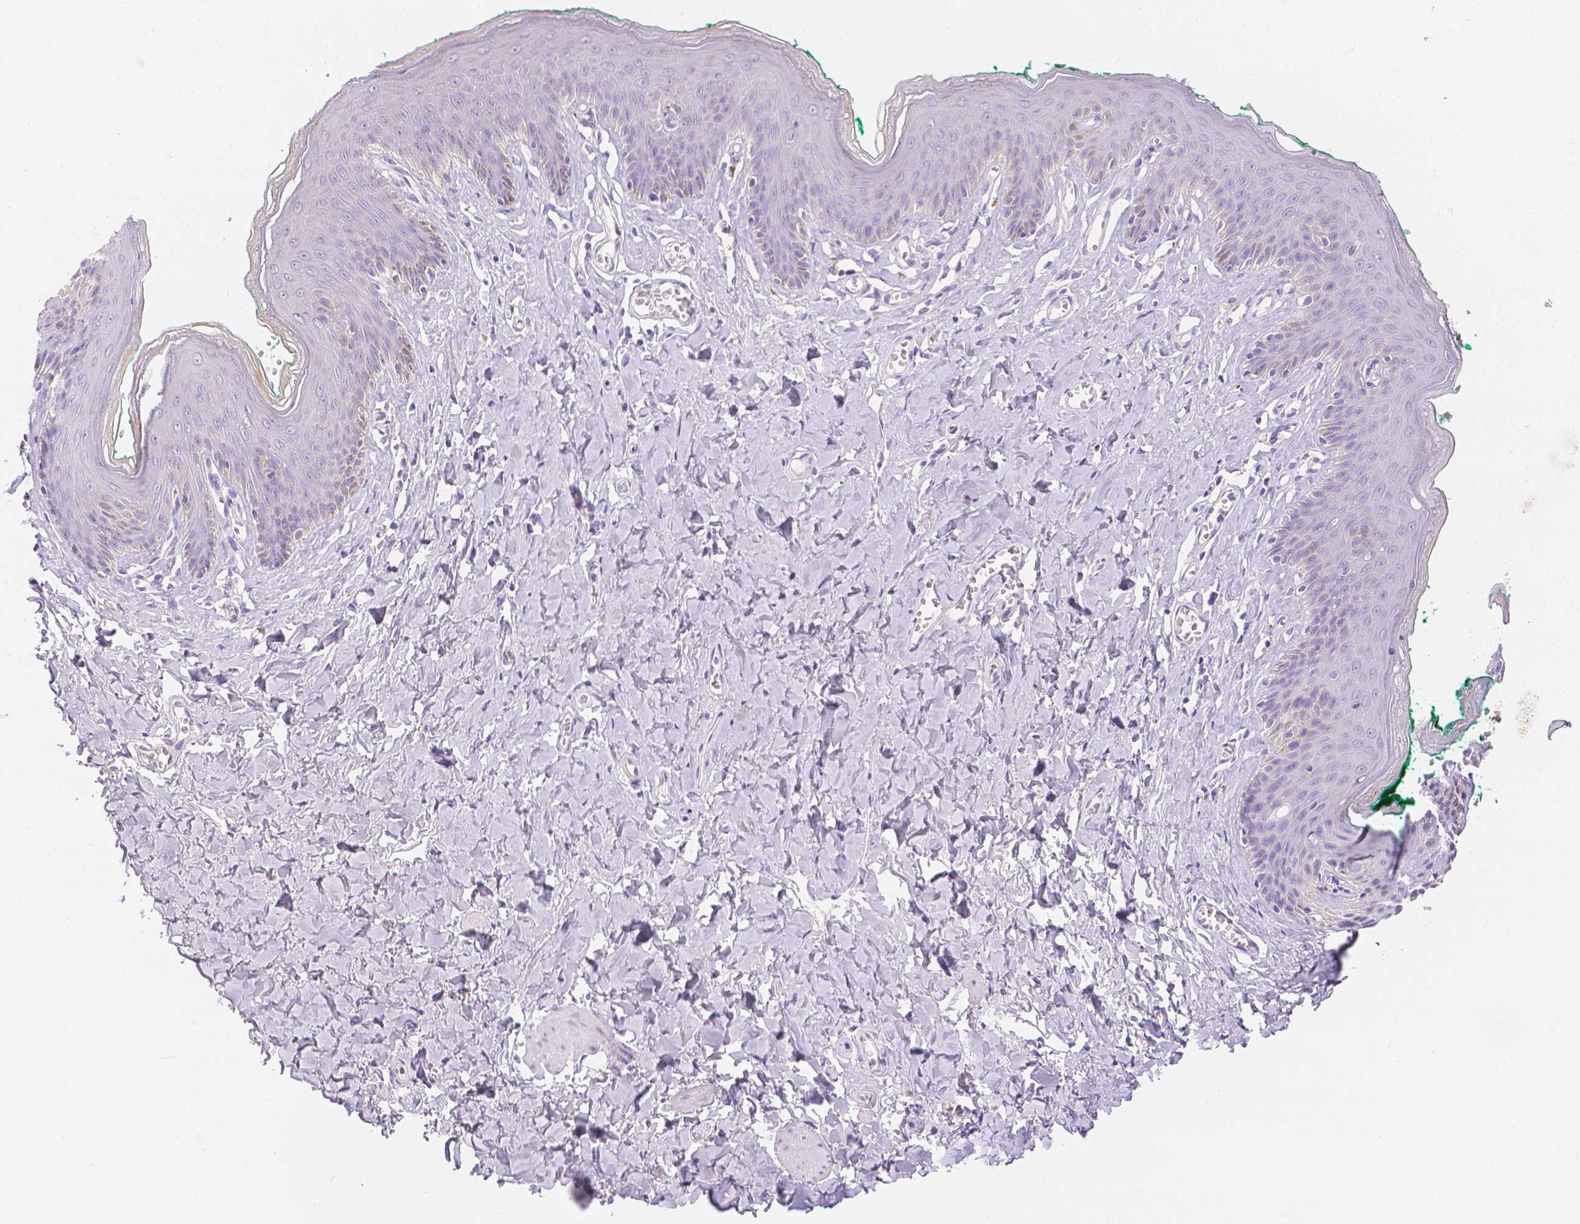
{"staining": {"intensity": "negative", "quantity": "none", "location": "none"}, "tissue": "skin", "cell_type": "Epidermal cells", "image_type": "normal", "snomed": [{"axis": "morphology", "description": "Normal tissue, NOS"}, {"axis": "topography", "description": "Vulva"}, {"axis": "topography", "description": "Peripheral nerve tissue"}], "caption": "A high-resolution image shows immunohistochemistry staining of unremarkable skin, which displays no significant staining in epidermal cells.", "gene": "SLC27A5", "patient": {"sex": "female", "age": 66}}